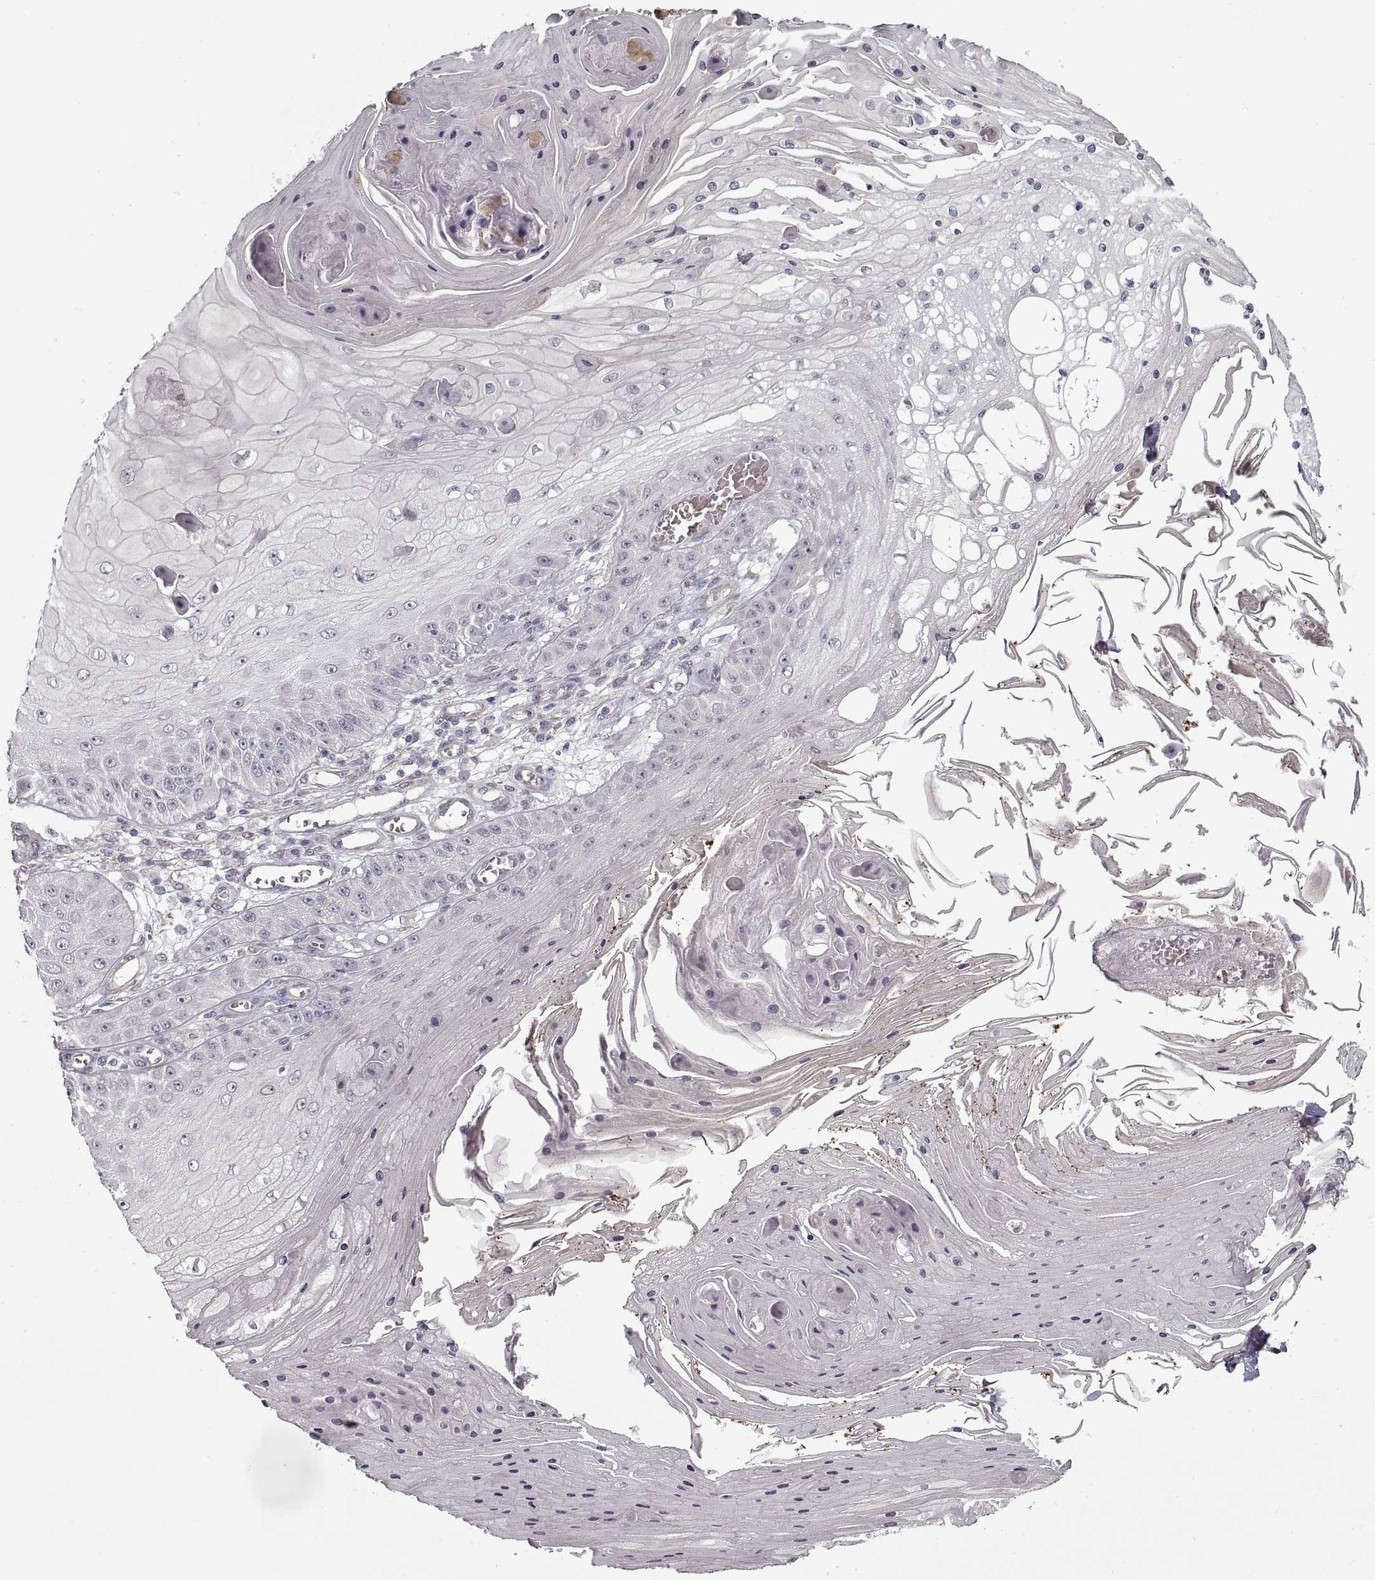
{"staining": {"intensity": "negative", "quantity": "none", "location": "none"}, "tissue": "skin cancer", "cell_type": "Tumor cells", "image_type": "cancer", "snomed": [{"axis": "morphology", "description": "Squamous cell carcinoma, NOS"}, {"axis": "topography", "description": "Skin"}], "caption": "The micrograph shows no staining of tumor cells in squamous cell carcinoma (skin).", "gene": "LAMB2", "patient": {"sex": "male", "age": 70}}